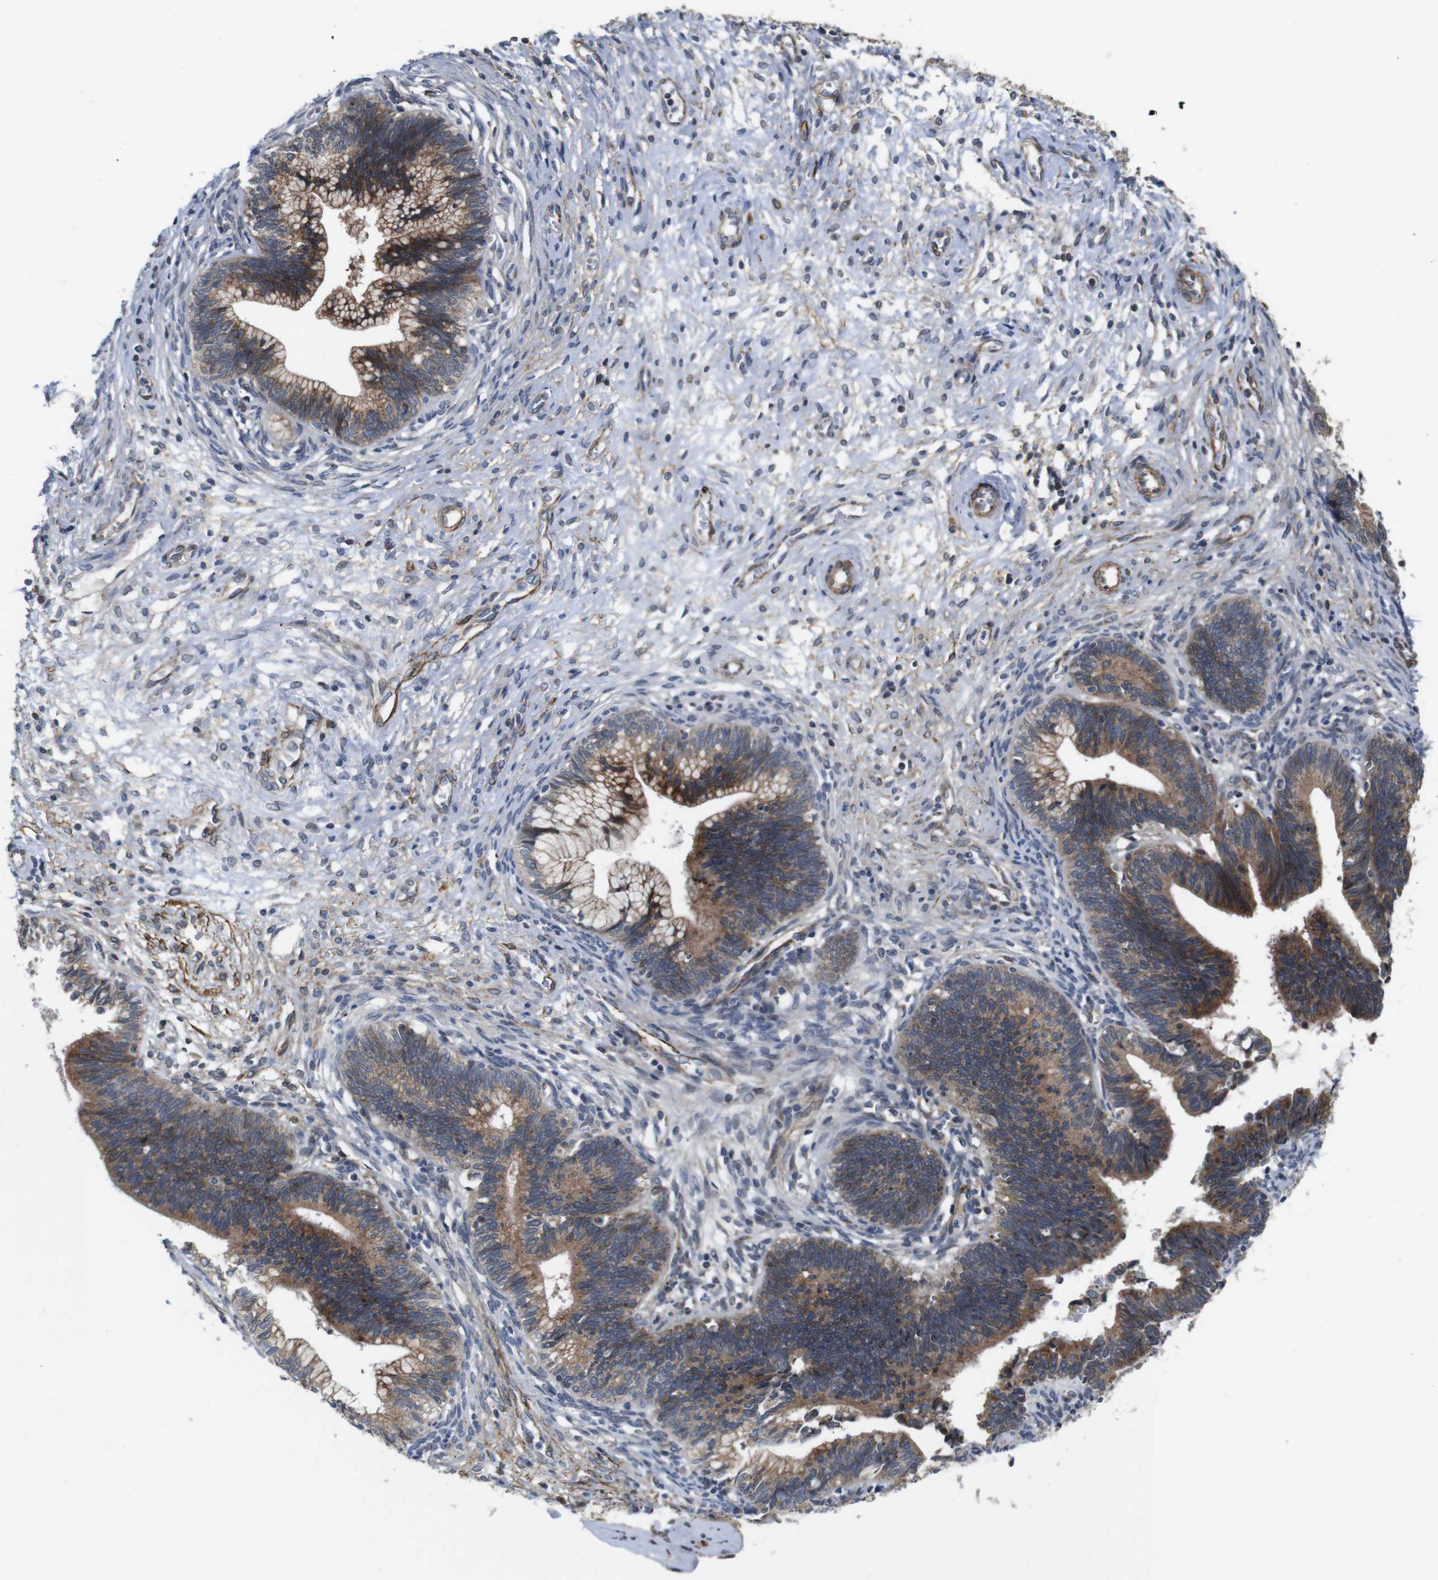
{"staining": {"intensity": "weak", "quantity": ">75%", "location": "cytoplasmic/membranous"}, "tissue": "cervical cancer", "cell_type": "Tumor cells", "image_type": "cancer", "snomed": [{"axis": "morphology", "description": "Adenocarcinoma, NOS"}, {"axis": "topography", "description": "Cervix"}], "caption": "Protein expression analysis of cervical cancer (adenocarcinoma) reveals weak cytoplasmic/membranous positivity in approximately >75% of tumor cells.", "gene": "GGT7", "patient": {"sex": "female", "age": 44}}